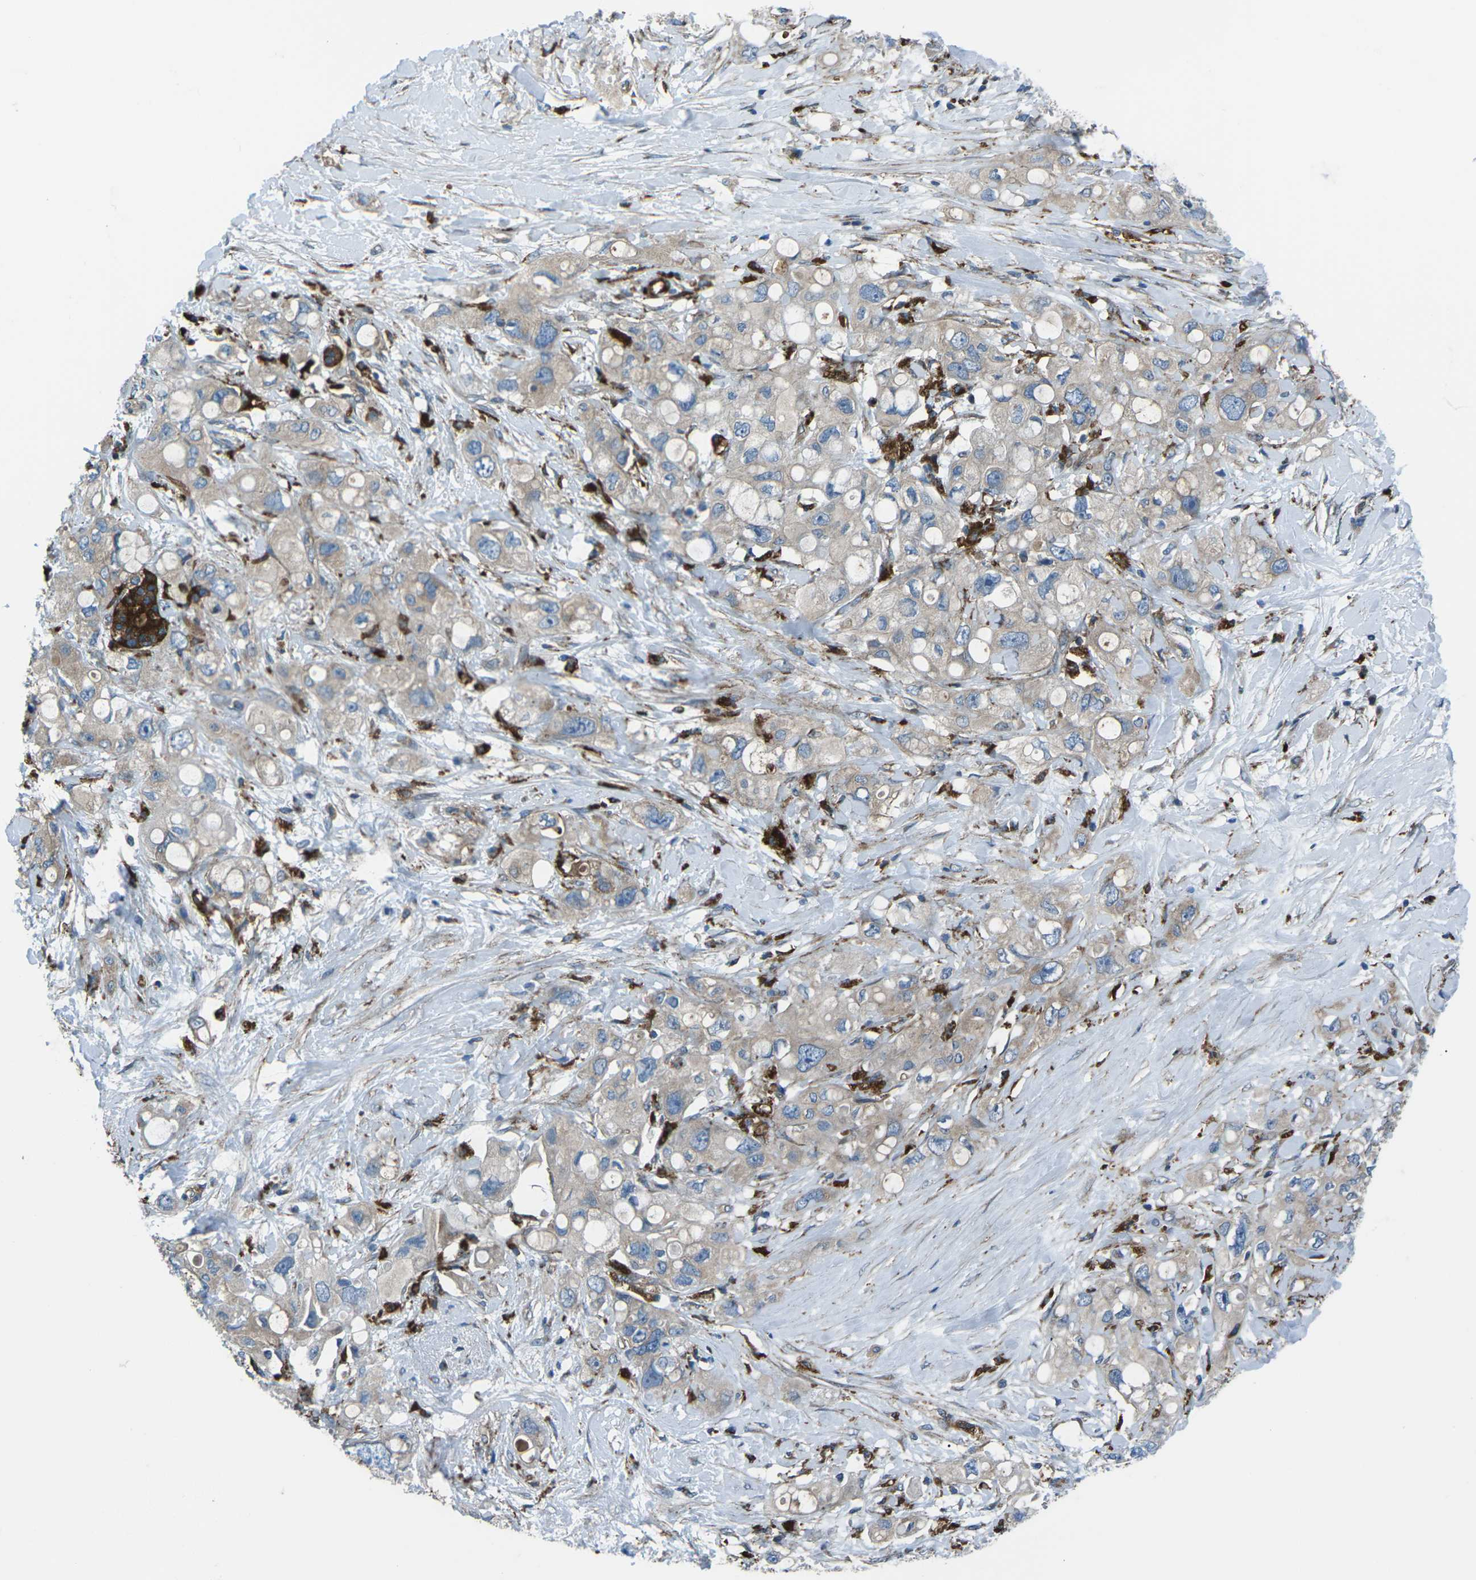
{"staining": {"intensity": "weak", "quantity": ">75%", "location": "cytoplasmic/membranous"}, "tissue": "pancreatic cancer", "cell_type": "Tumor cells", "image_type": "cancer", "snomed": [{"axis": "morphology", "description": "Adenocarcinoma, NOS"}, {"axis": "topography", "description": "Pancreas"}], "caption": "Pancreatic adenocarcinoma stained for a protein reveals weak cytoplasmic/membranous positivity in tumor cells.", "gene": "CDK17", "patient": {"sex": "female", "age": 56}}